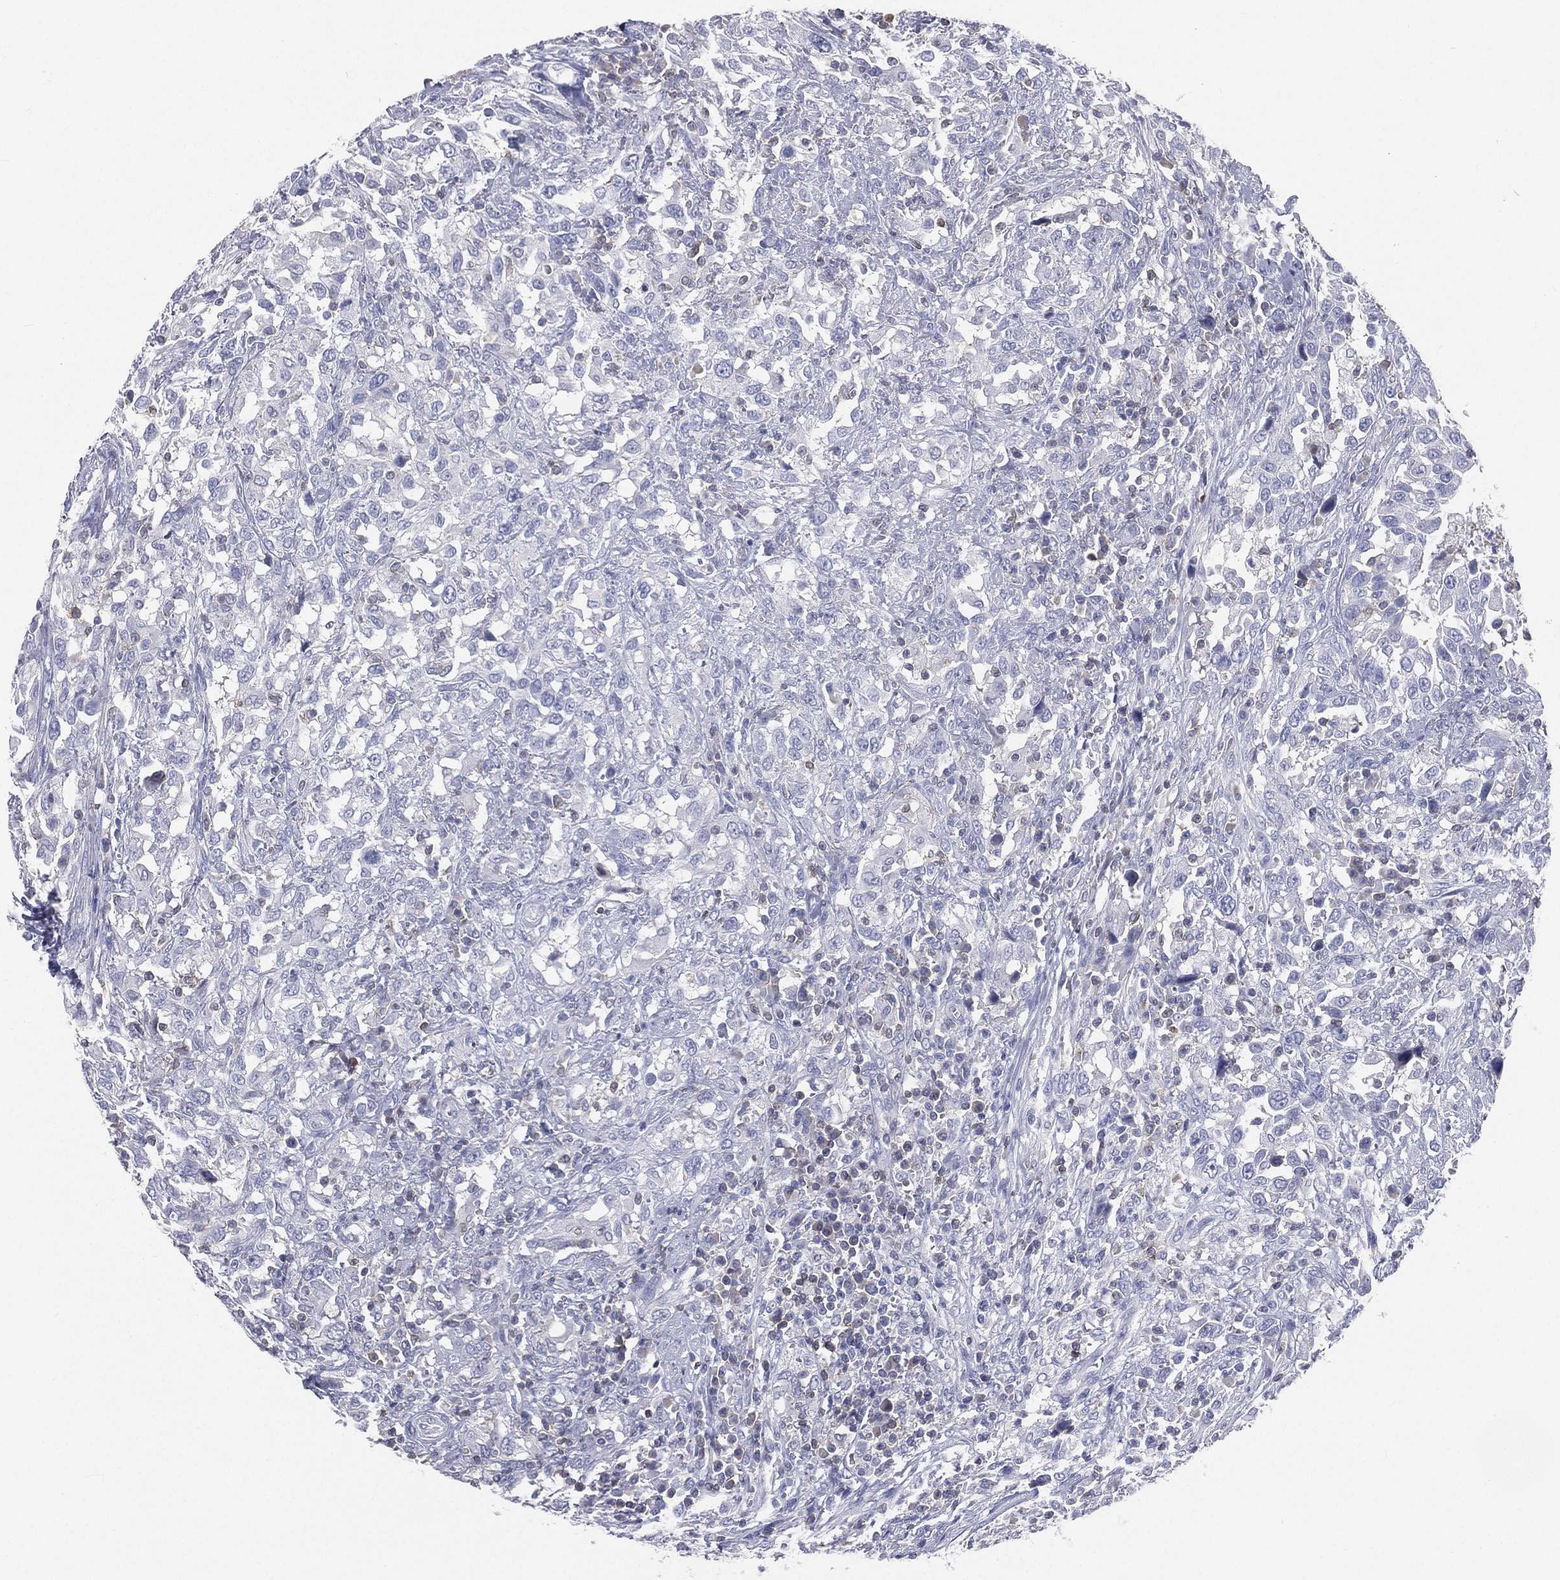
{"staining": {"intensity": "negative", "quantity": "none", "location": "none"}, "tissue": "urothelial cancer", "cell_type": "Tumor cells", "image_type": "cancer", "snomed": [{"axis": "morphology", "description": "Urothelial carcinoma, NOS"}, {"axis": "morphology", "description": "Urothelial carcinoma, High grade"}, {"axis": "topography", "description": "Urinary bladder"}], "caption": "A high-resolution photomicrograph shows IHC staining of urothelial carcinoma (high-grade), which displays no significant positivity in tumor cells.", "gene": "CD3D", "patient": {"sex": "female", "age": 64}}